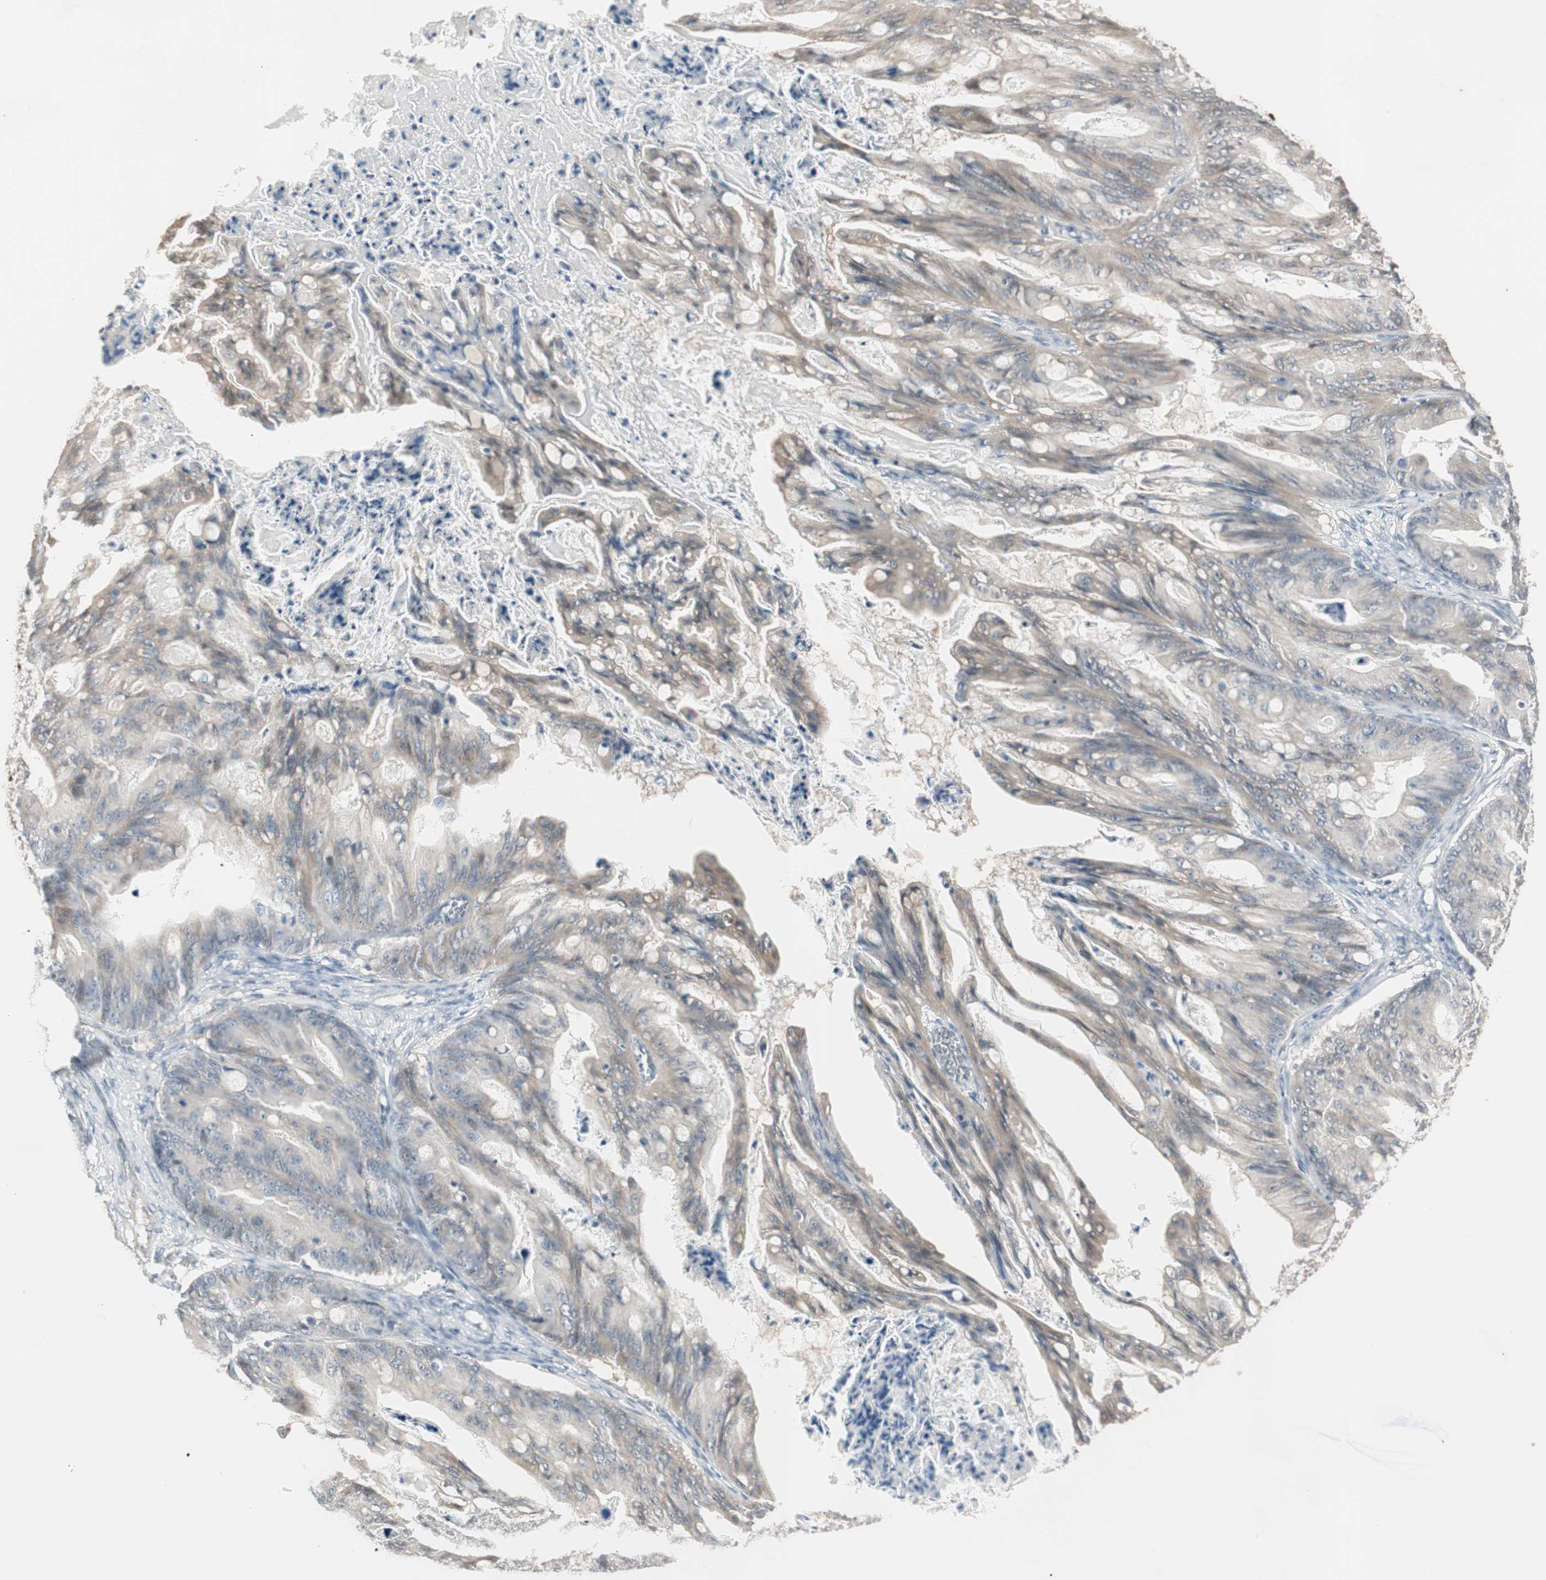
{"staining": {"intensity": "moderate", "quantity": "25%-75%", "location": "cytoplasmic/membranous"}, "tissue": "ovarian cancer", "cell_type": "Tumor cells", "image_type": "cancer", "snomed": [{"axis": "morphology", "description": "Cystadenocarcinoma, mucinous, NOS"}, {"axis": "topography", "description": "Ovary"}], "caption": "A medium amount of moderate cytoplasmic/membranous staining is seen in approximately 25%-75% of tumor cells in mucinous cystadenocarcinoma (ovarian) tissue.", "gene": "PDZK1", "patient": {"sex": "female", "age": 37}}